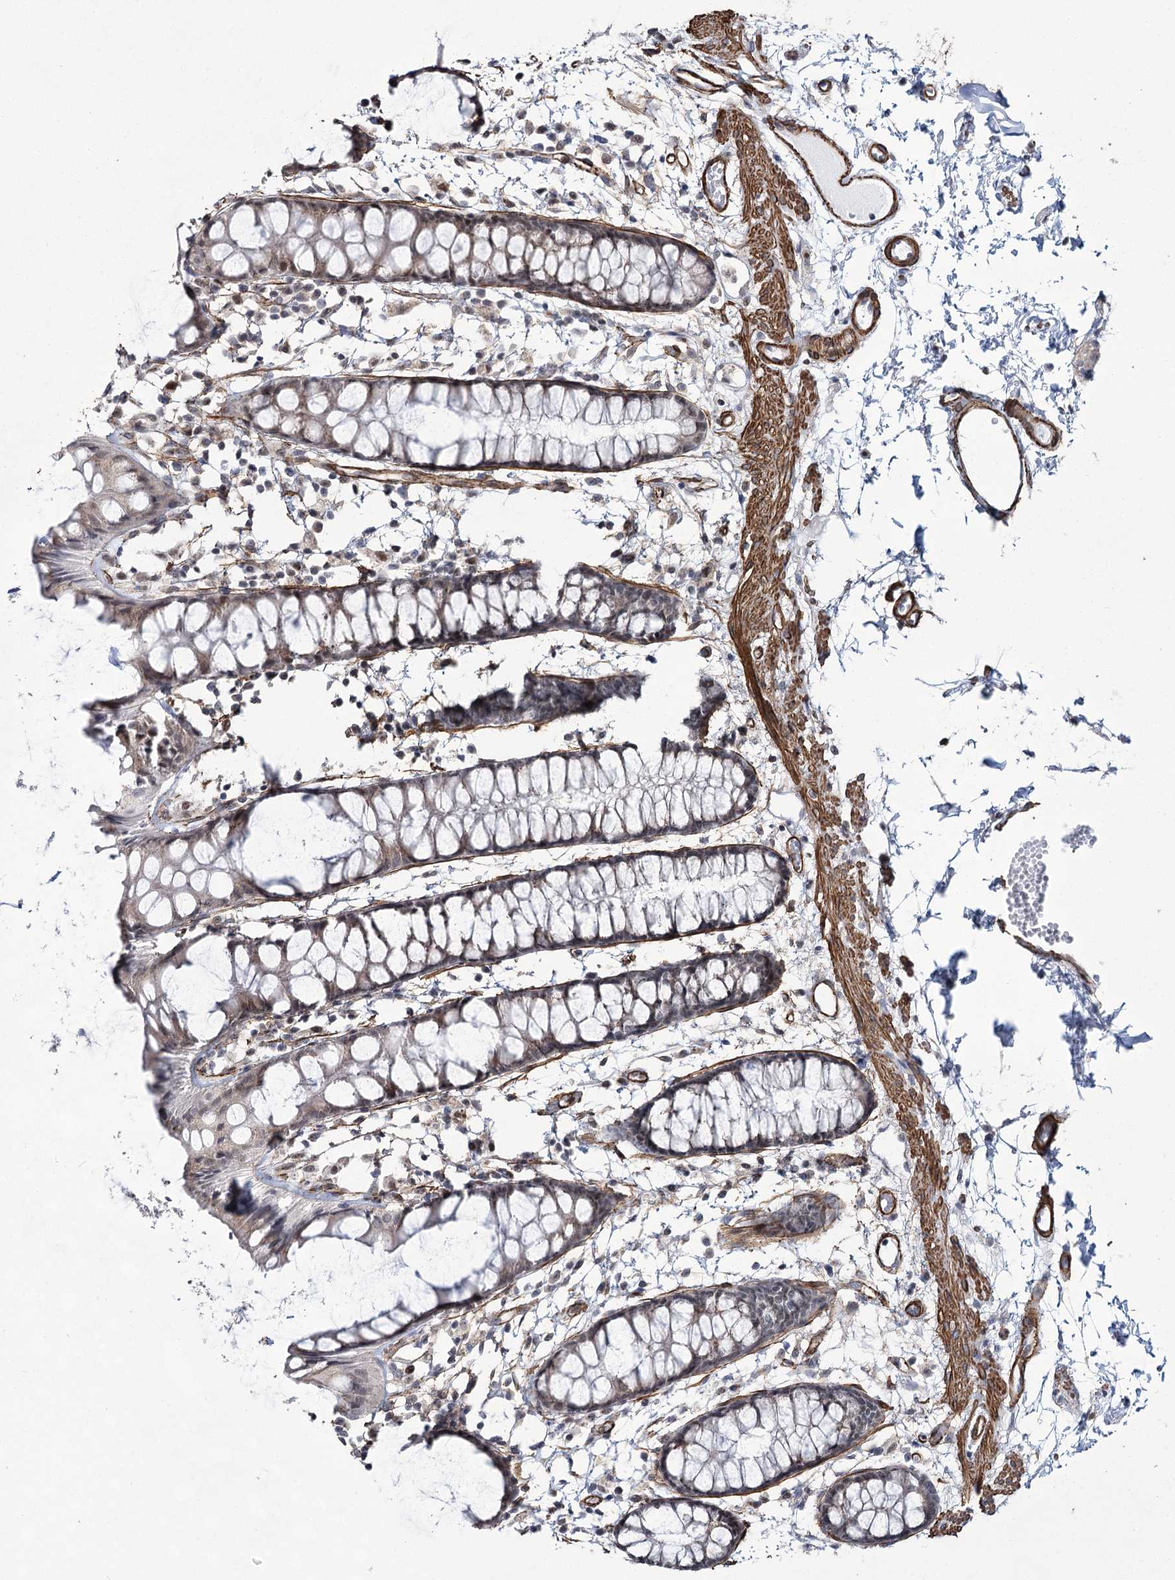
{"staining": {"intensity": "weak", "quantity": "25%-75%", "location": "cytoplasmic/membranous,nuclear"}, "tissue": "rectum", "cell_type": "Glandular cells", "image_type": "normal", "snomed": [{"axis": "morphology", "description": "Normal tissue, NOS"}, {"axis": "topography", "description": "Rectum"}], "caption": "A high-resolution histopathology image shows immunohistochemistry (IHC) staining of benign rectum, which displays weak cytoplasmic/membranous,nuclear positivity in about 25%-75% of glandular cells. Nuclei are stained in blue.", "gene": "CWF19L1", "patient": {"sex": "female", "age": 66}}